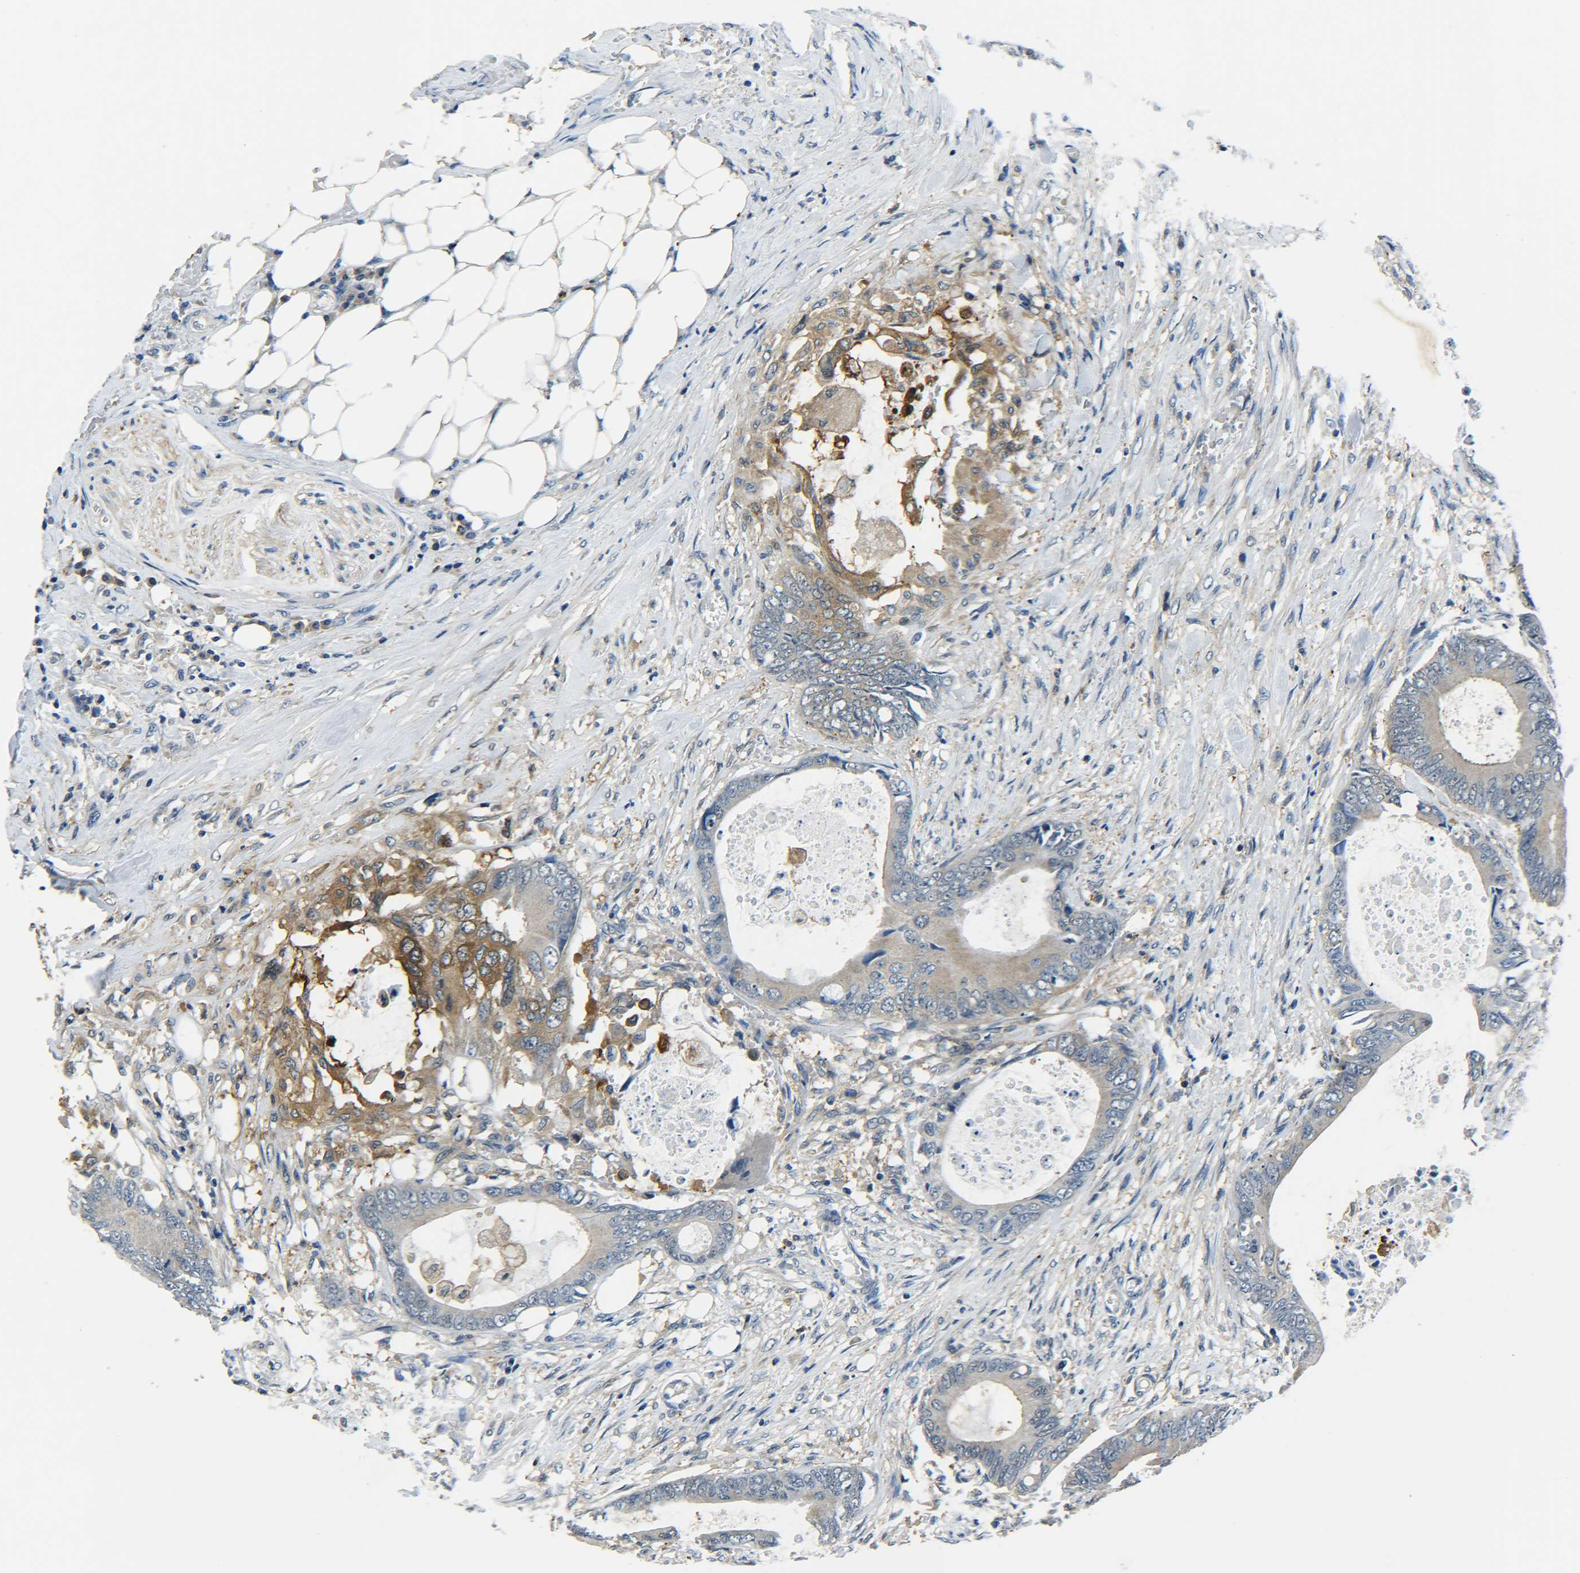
{"staining": {"intensity": "moderate", "quantity": "<25%", "location": "cytoplasmic/membranous"}, "tissue": "colorectal cancer", "cell_type": "Tumor cells", "image_type": "cancer", "snomed": [{"axis": "morphology", "description": "Normal tissue, NOS"}, {"axis": "morphology", "description": "Adenocarcinoma, NOS"}, {"axis": "topography", "description": "Rectum"}, {"axis": "topography", "description": "Peripheral nerve tissue"}], "caption": "A brown stain labels moderate cytoplasmic/membranous staining of a protein in colorectal cancer tumor cells.", "gene": "PREB", "patient": {"sex": "female", "age": 77}}